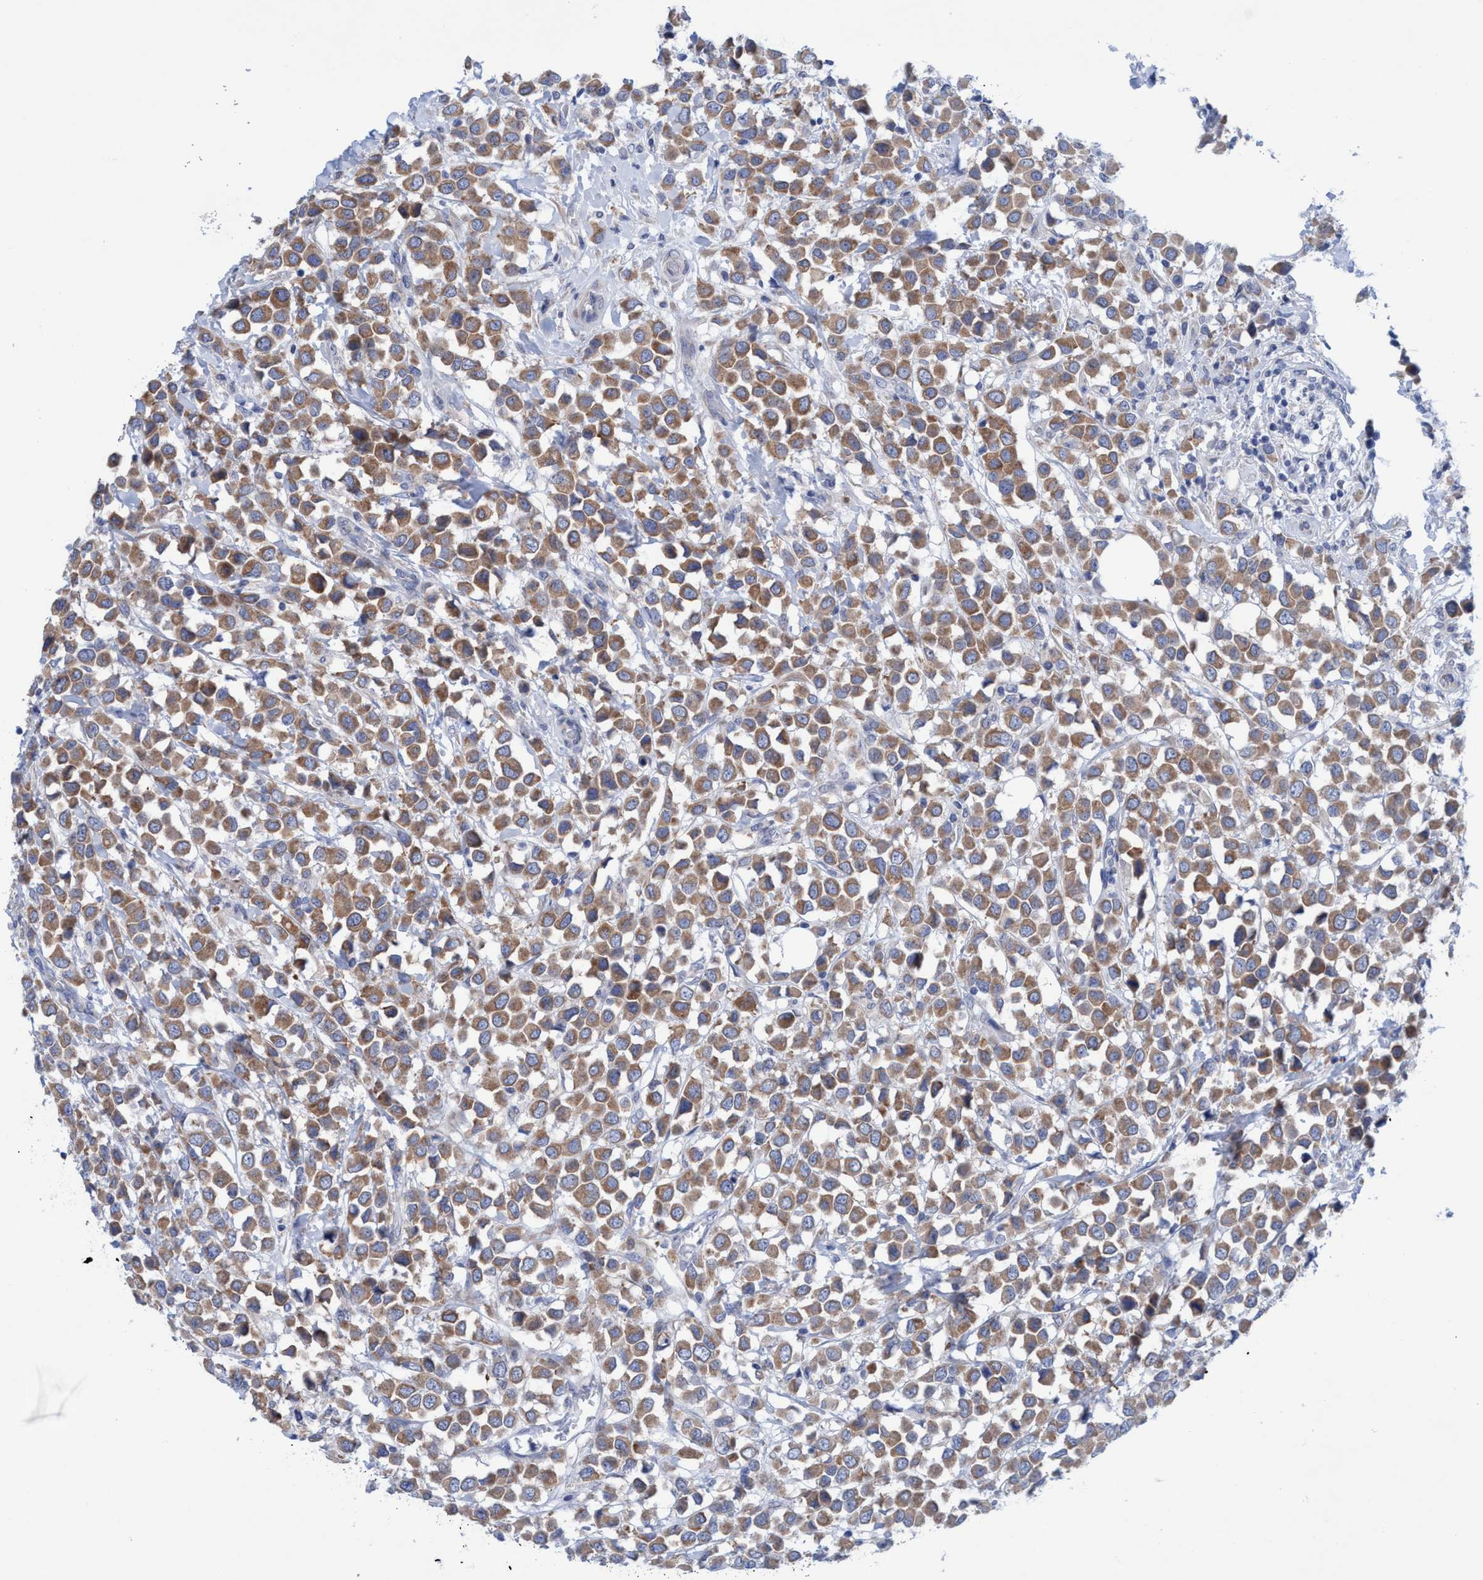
{"staining": {"intensity": "moderate", "quantity": ">75%", "location": "cytoplasmic/membranous"}, "tissue": "breast cancer", "cell_type": "Tumor cells", "image_type": "cancer", "snomed": [{"axis": "morphology", "description": "Duct carcinoma"}, {"axis": "topography", "description": "Breast"}], "caption": "A high-resolution photomicrograph shows IHC staining of breast infiltrating ductal carcinoma, which reveals moderate cytoplasmic/membranous positivity in about >75% of tumor cells. (DAB IHC, brown staining for protein, blue staining for nuclei).", "gene": "RSAD1", "patient": {"sex": "female", "age": 61}}